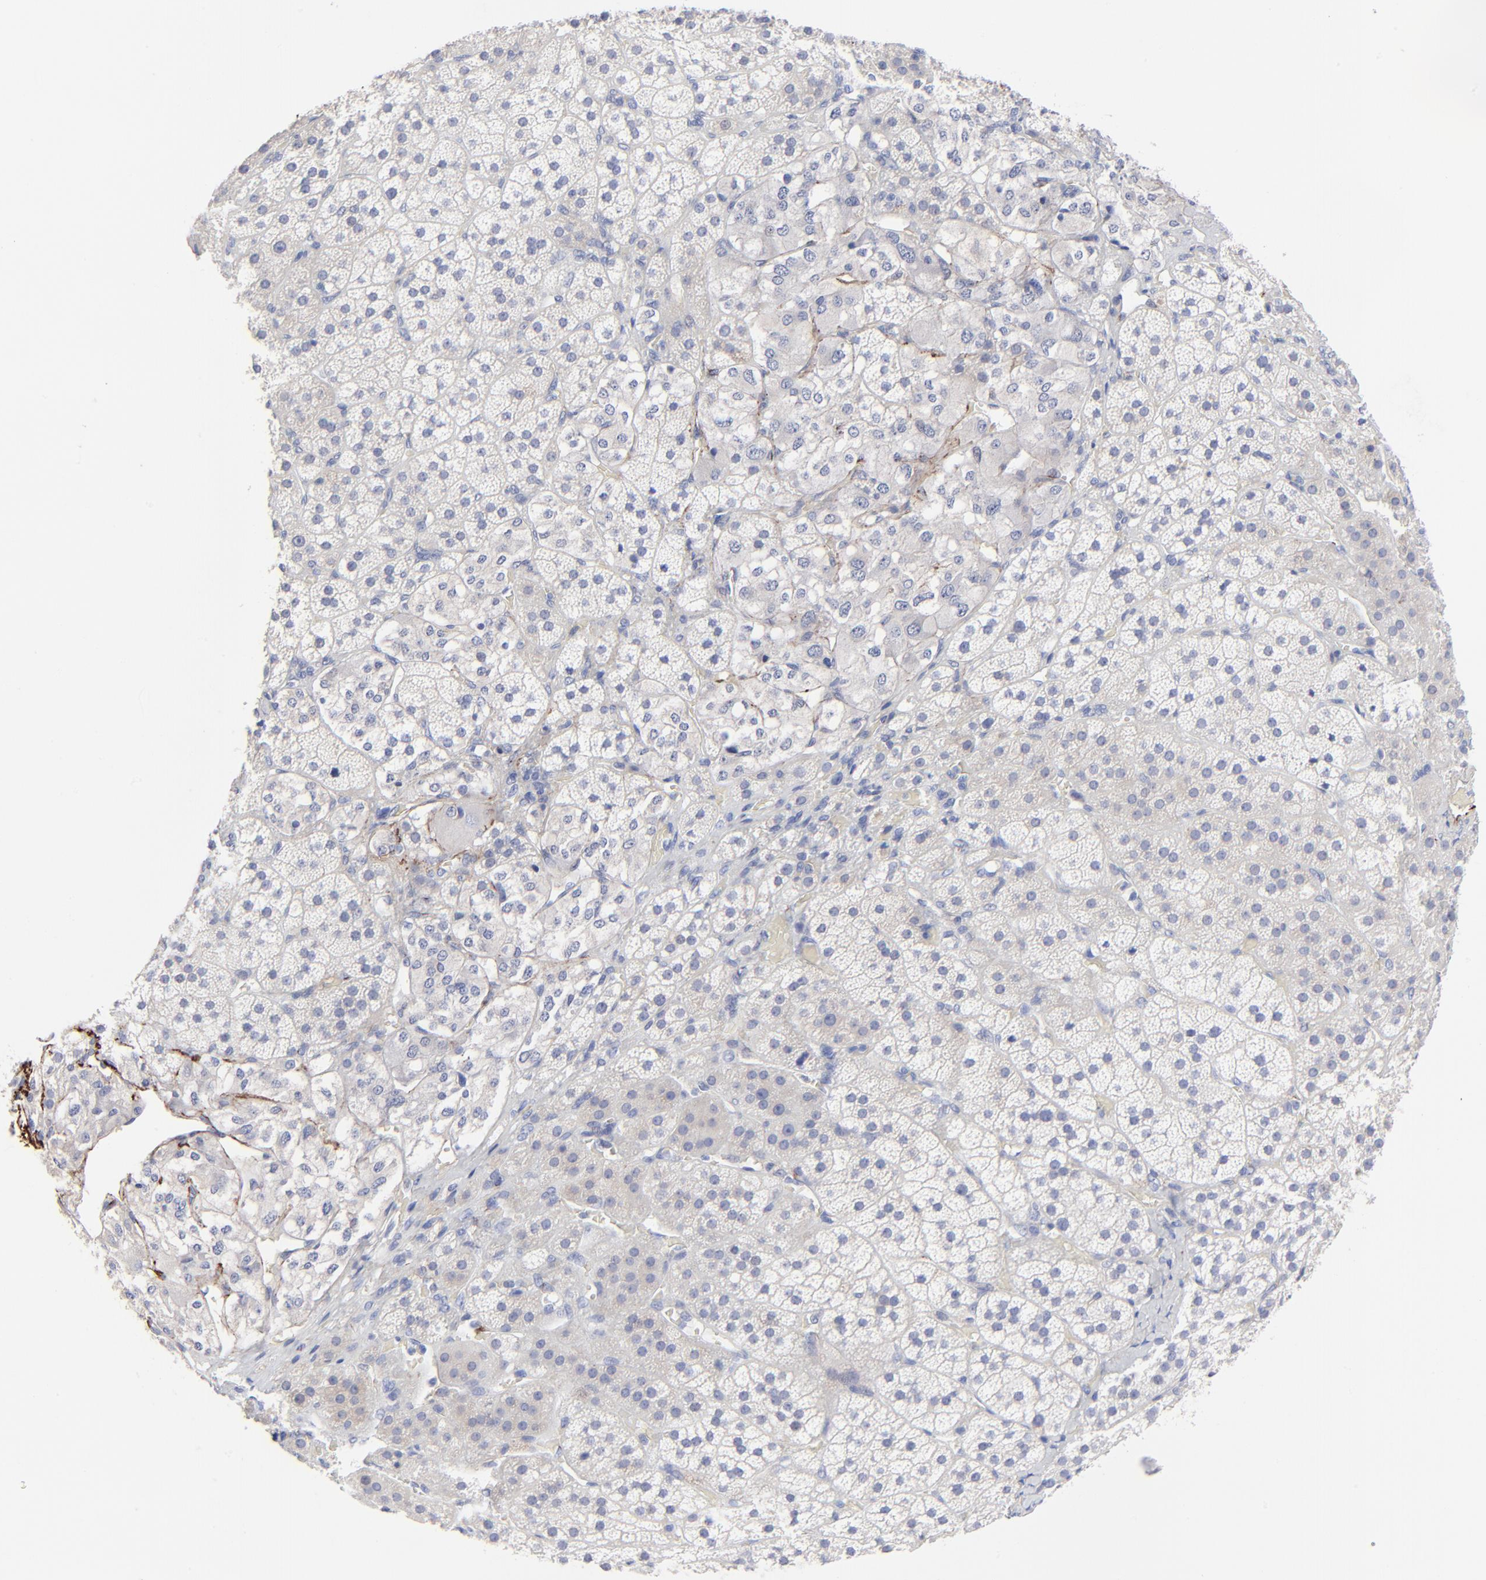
{"staining": {"intensity": "negative", "quantity": "none", "location": "none"}, "tissue": "adrenal gland", "cell_type": "Glandular cells", "image_type": "normal", "snomed": [{"axis": "morphology", "description": "Normal tissue, NOS"}, {"axis": "topography", "description": "Adrenal gland"}], "caption": "This is a histopathology image of IHC staining of unremarkable adrenal gland, which shows no staining in glandular cells. (DAB IHC with hematoxylin counter stain).", "gene": "FBLN2", "patient": {"sex": "female", "age": 44}}